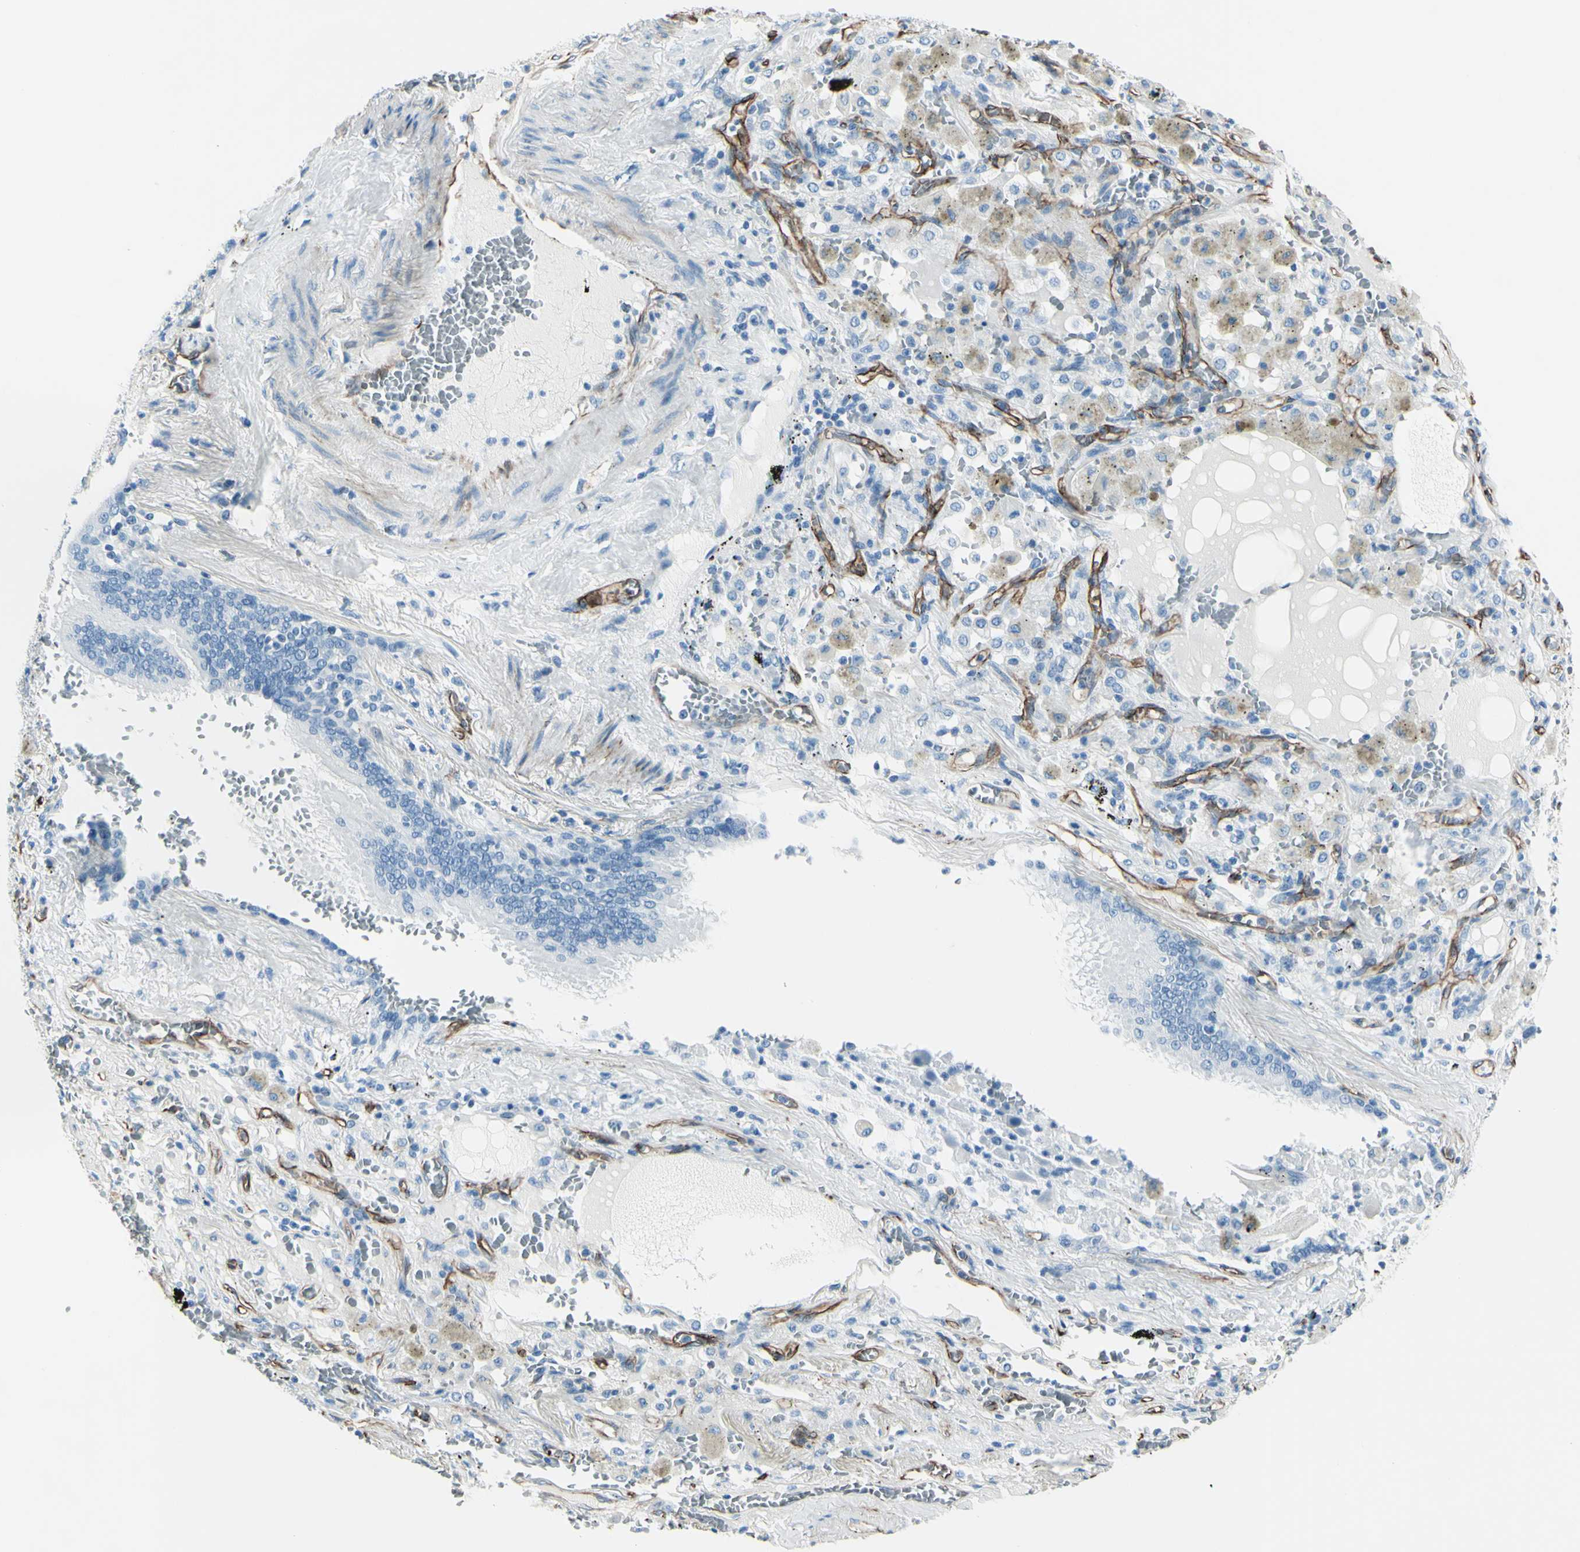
{"staining": {"intensity": "negative", "quantity": "none", "location": "none"}, "tissue": "lung cancer", "cell_type": "Tumor cells", "image_type": "cancer", "snomed": [{"axis": "morphology", "description": "Squamous cell carcinoma, NOS"}, {"axis": "topography", "description": "Lung"}], "caption": "Immunohistochemistry photomicrograph of human lung cancer (squamous cell carcinoma) stained for a protein (brown), which demonstrates no expression in tumor cells.", "gene": "PTH2R", "patient": {"sex": "male", "age": 57}}